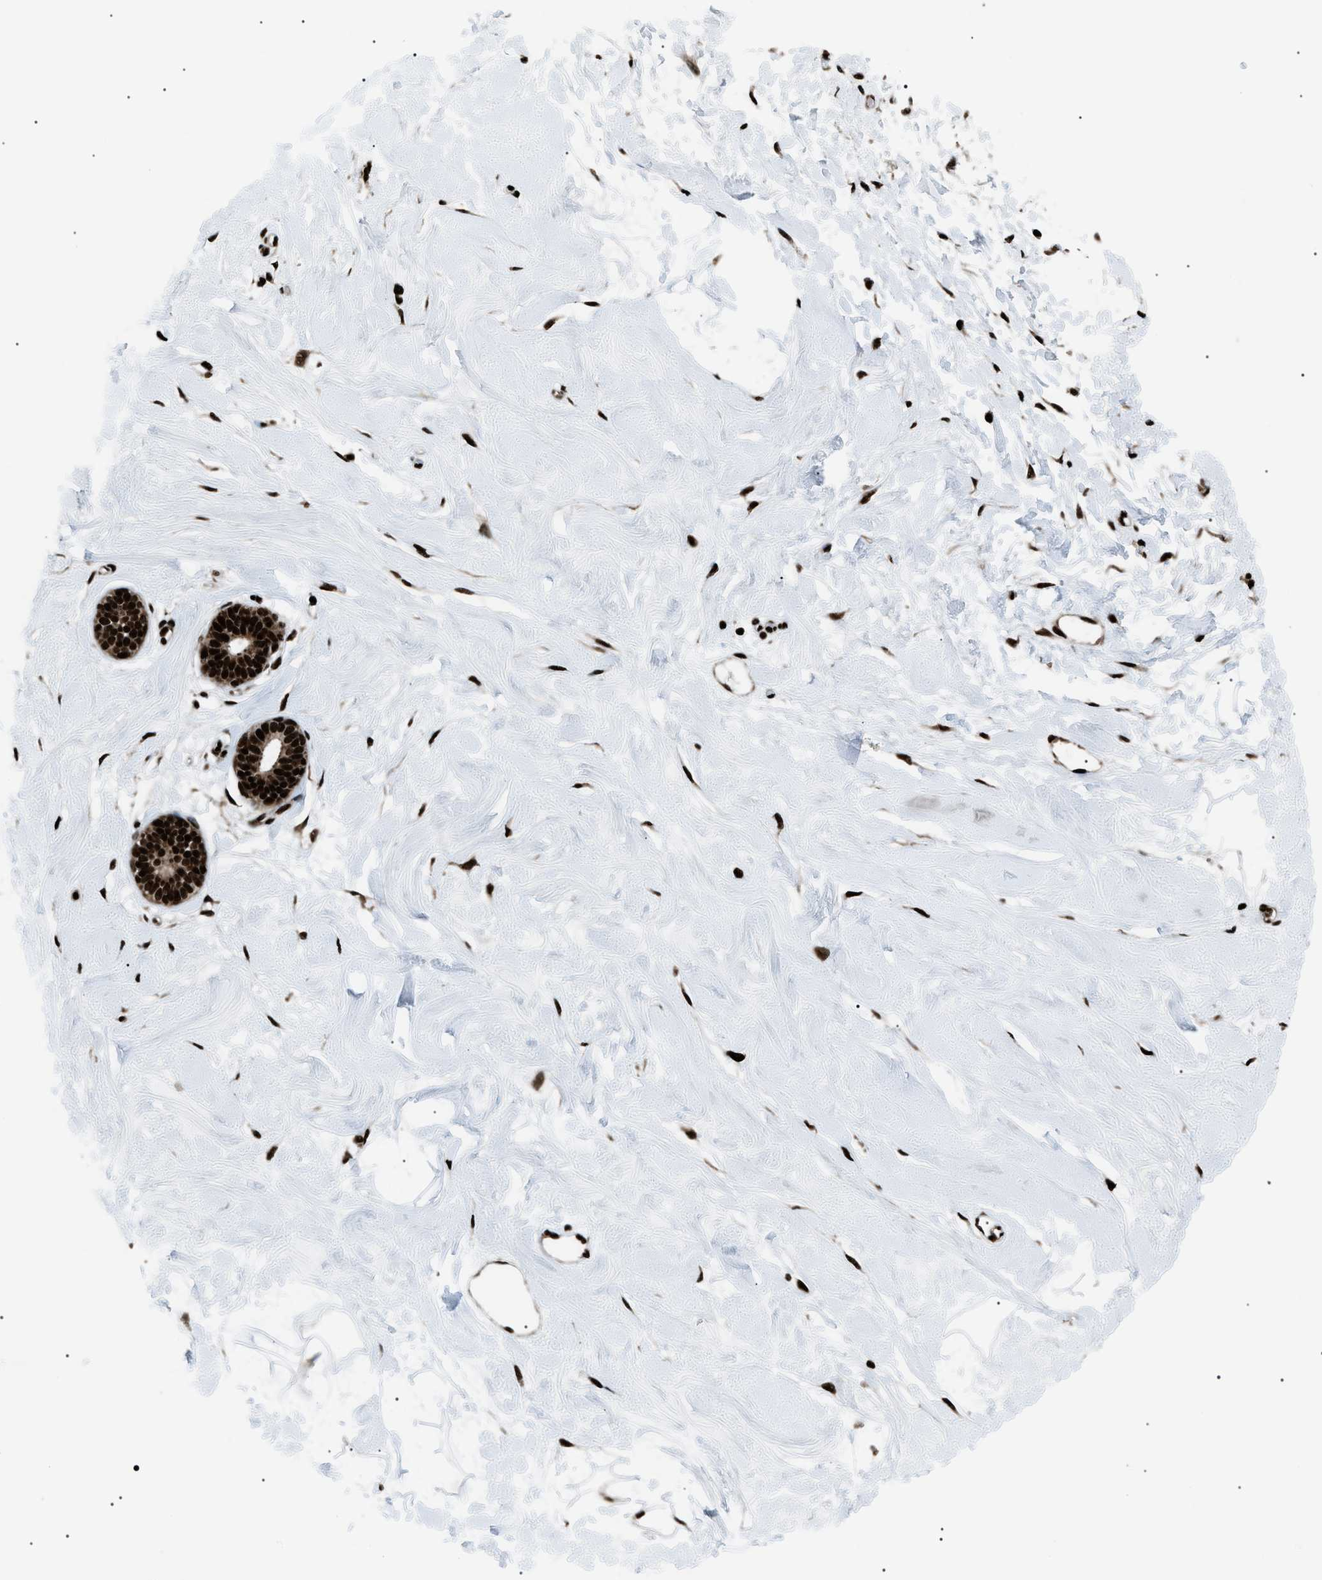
{"staining": {"intensity": "strong", "quantity": ">75%", "location": "nuclear"}, "tissue": "breast", "cell_type": "Adipocytes", "image_type": "normal", "snomed": [{"axis": "morphology", "description": "Normal tissue, NOS"}, {"axis": "morphology", "description": "Lobular carcinoma"}, {"axis": "topography", "description": "Breast"}], "caption": "An image of breast stained for a protein displays strong nuclear brown staining in adipocytes. The staining was performed using DAB, with brown indicating positive protein expression. Nuclei are stained blue with hematoxylin.", "gene": "HNRNPK", "patient": {"sex": "female", "age": 59}}